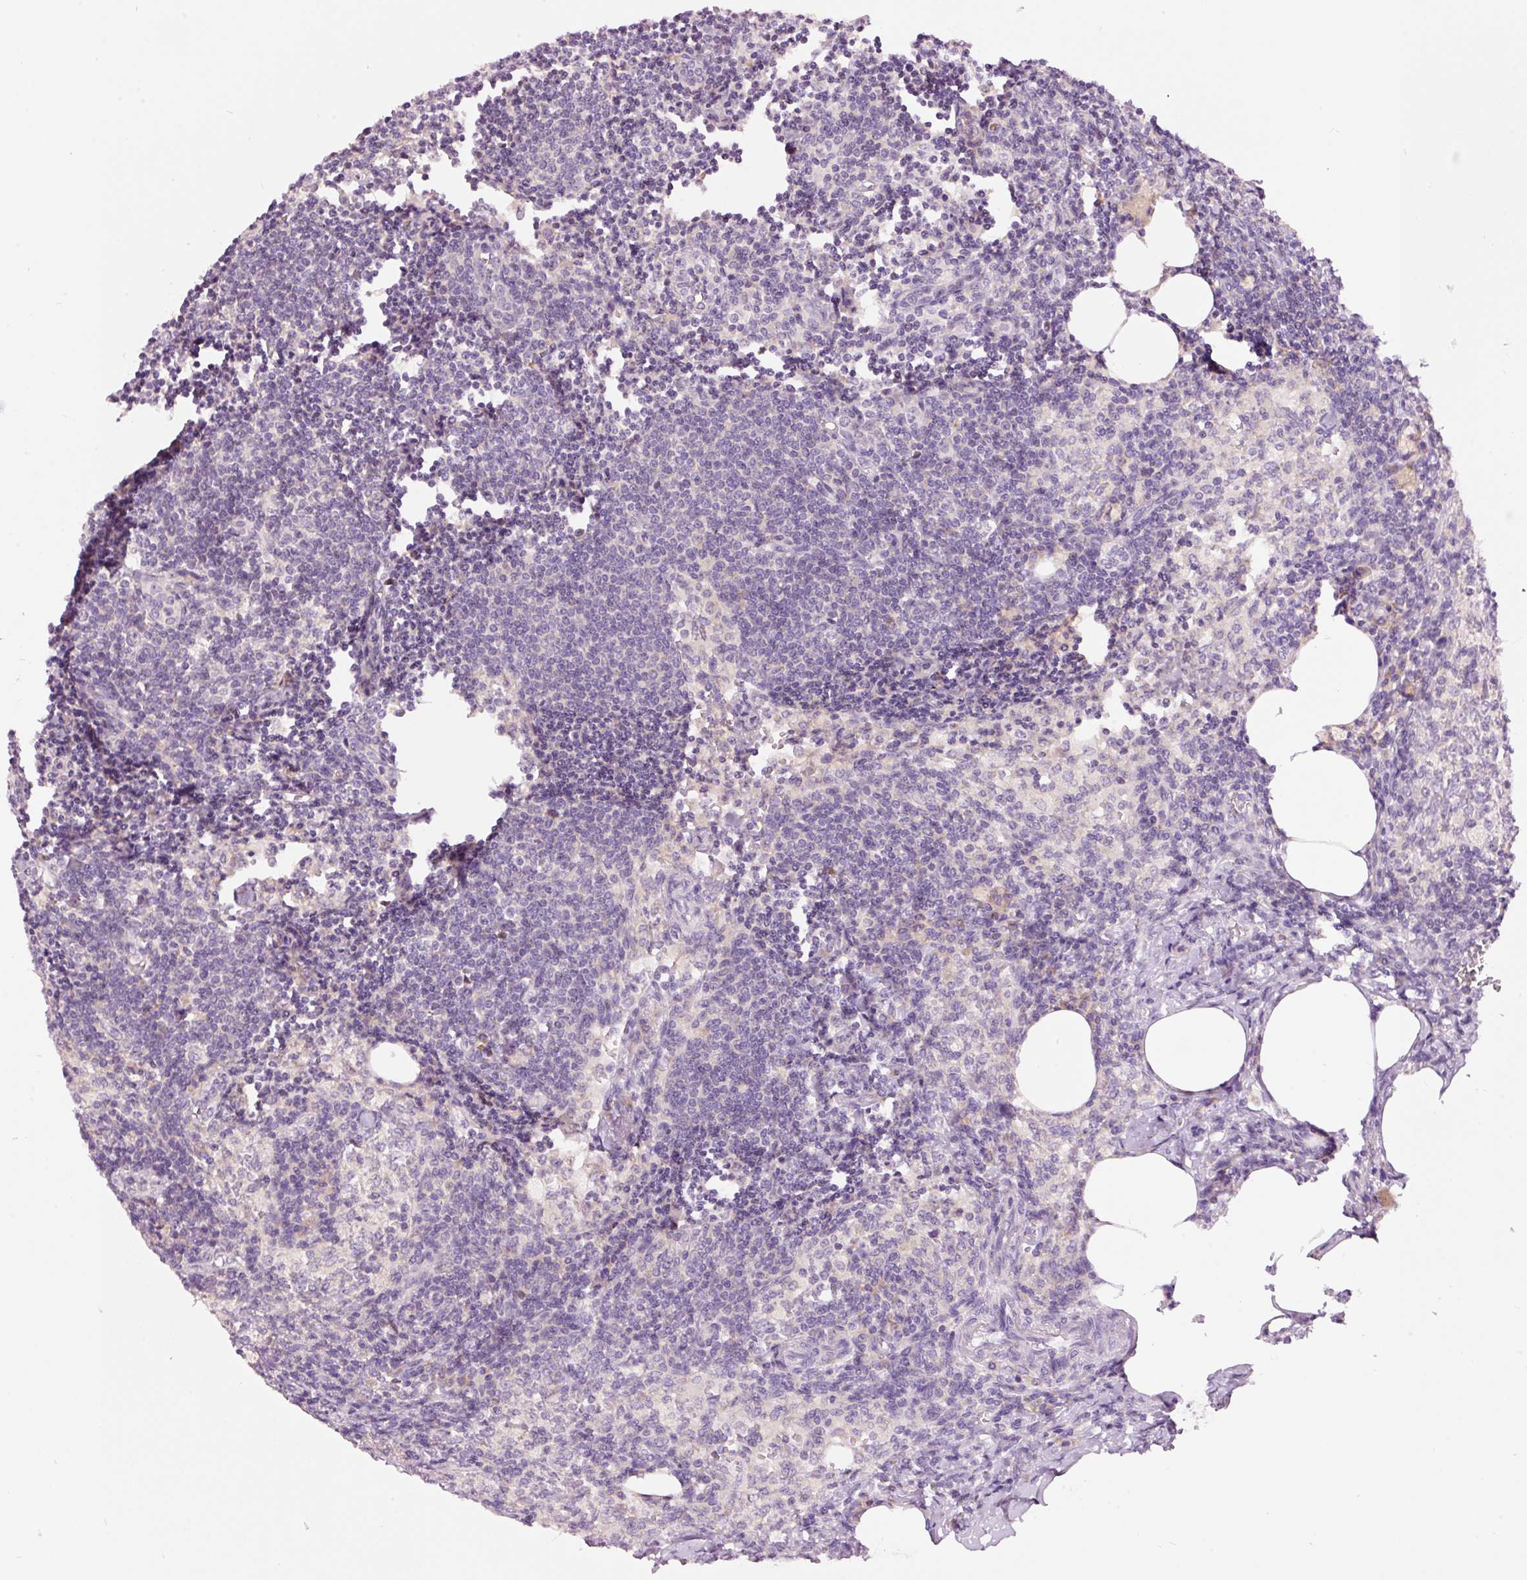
{"staining": {"intensity": "negative", "quantity": "none", "location": "none"}, "tissue": "lymph node", "cell_type": "Non-germinal center cells", "image_type": "normal", "snomed": [{"axis": "morphology", "description": "Normal tissue, NOS"}, {"axis": "topography", "description": "Lymph node"}], "caption": "This is an immunohistochemistry image of normal lymph node. There is no staining in non-germinal center cells.", "gene": "RSPO2", "patient": {"sex": "female", "age": 59}}